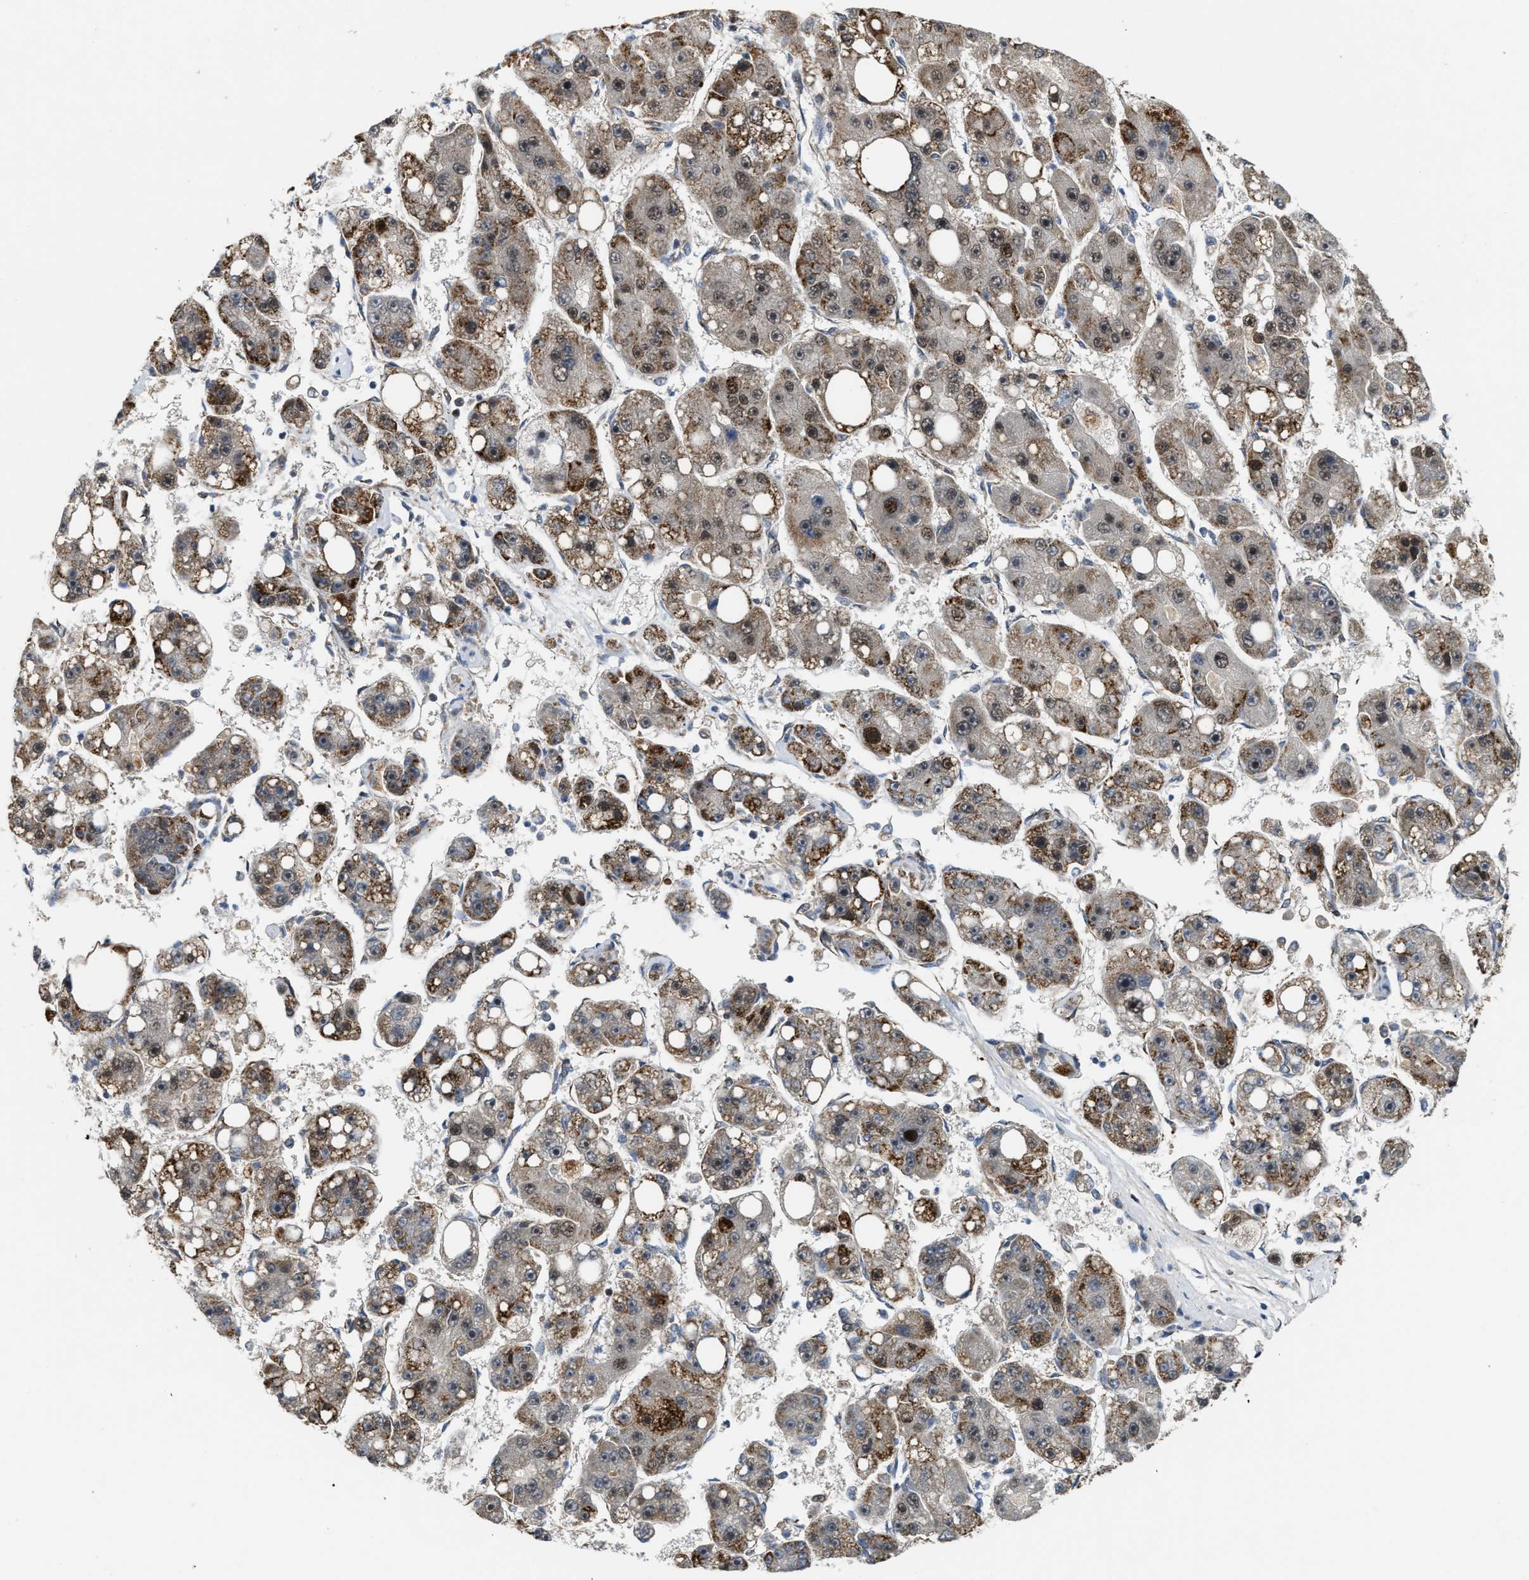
{"staining": {"intensity": "moderate", "quantity": "25%-75%", "location": "cytoplasmic/membranous,nuclear"}, "tissue": "liver cancer", "cell_type": "Tumor cells", "image_type": "cancer", "snomed": [{"axis": "morphology", "description": "Carcinoma, Hepatocellular, NOS"}, {"axis": "topography", "description": "Liver"}], "caption": "This photomicrograph reveals immunohistochemistry staining of human liver hepatocellular carcinoma, with medium moderate cytoplasmic/membranous and nuclear staining in about 25%-75% of tumor cells.", "gene": "ZNF250", "patient": {"sex": "female", "age": 61}}